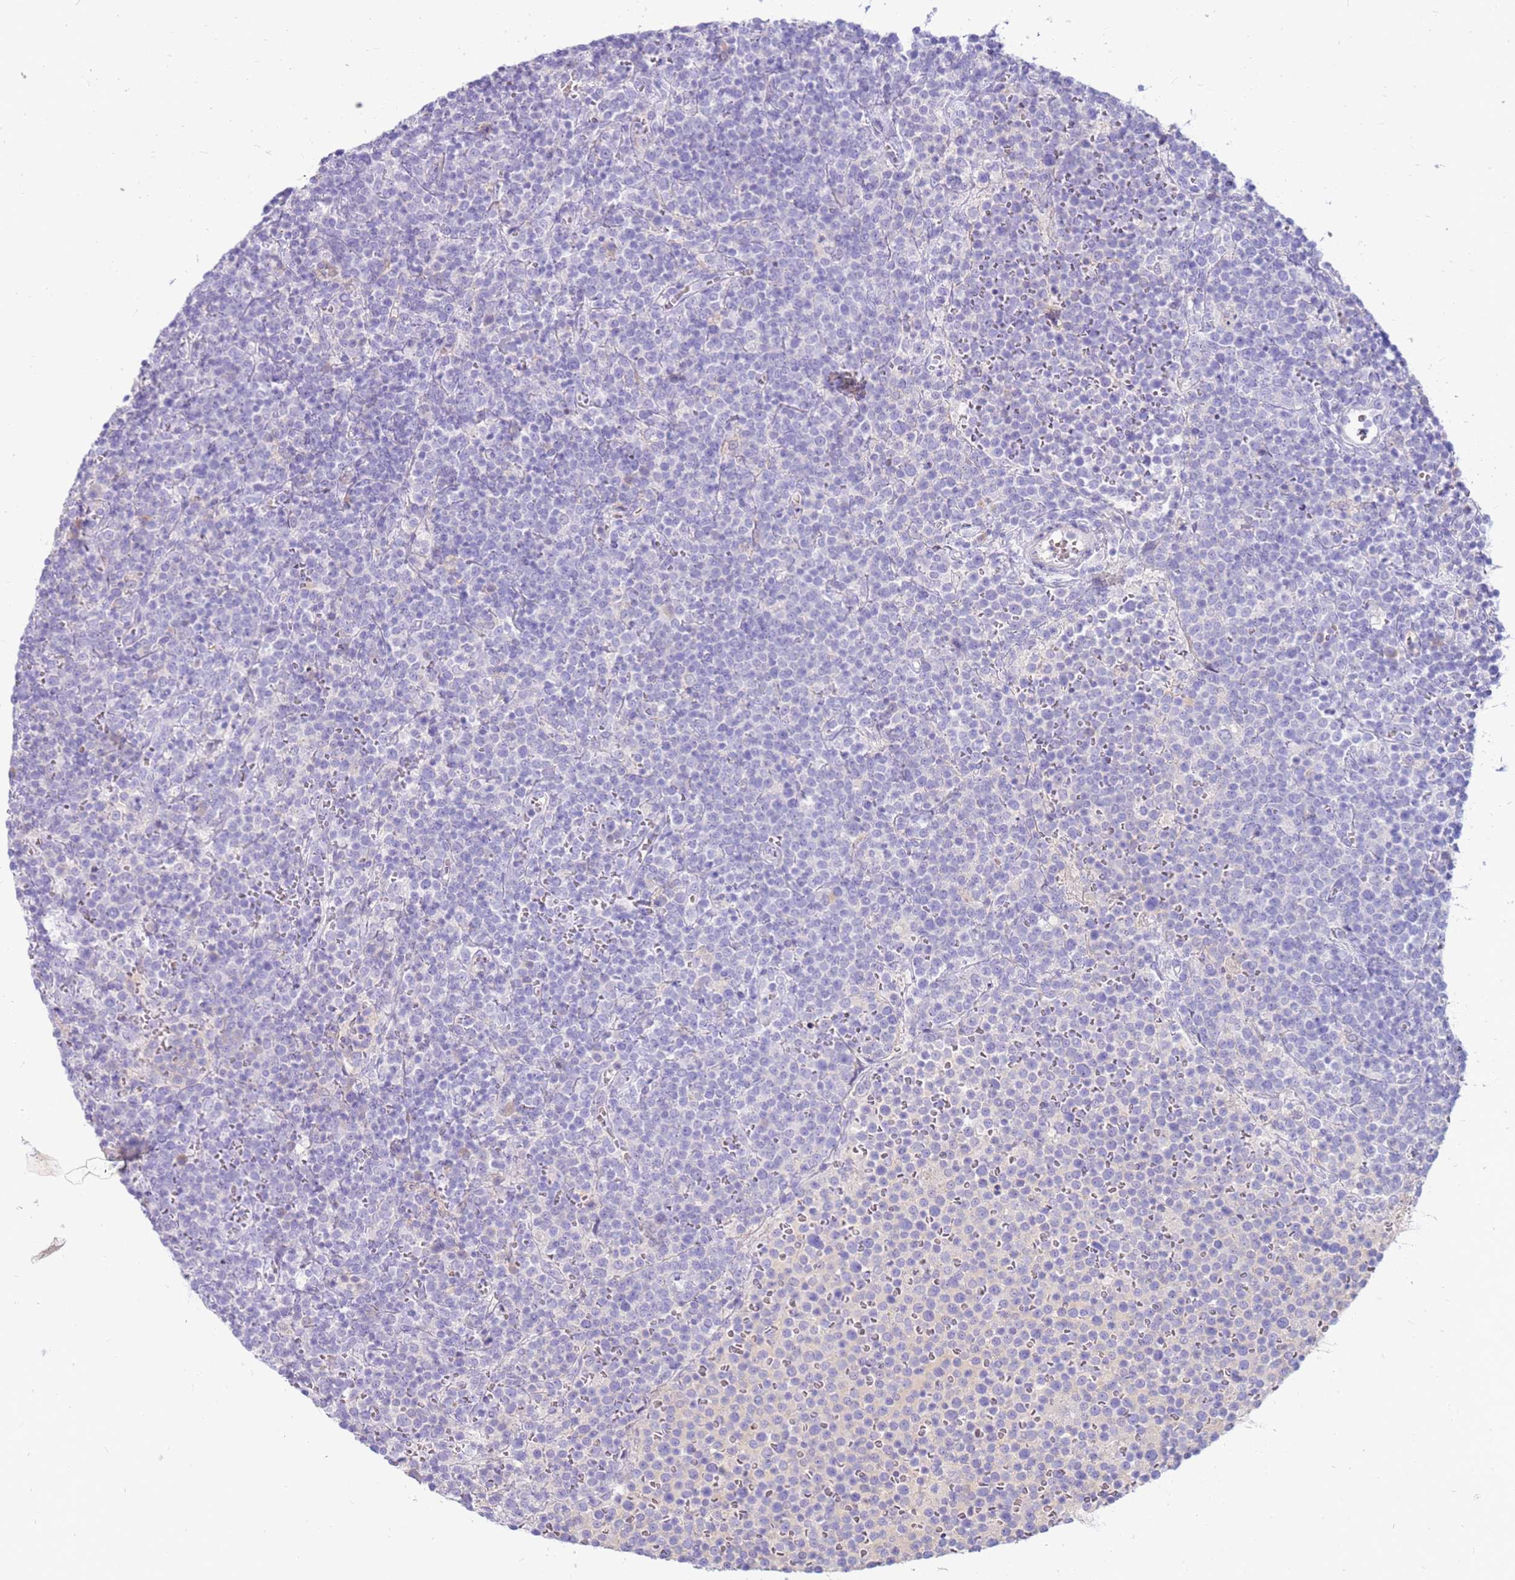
{"staining": {"intensity": "negative", "quantity": "none", "location": "none"}, "tissue": "lymphoma", "cell_type": "Tumor cells", "image_type": "cancer", "snomed": [{"axis": "morphology", "description": "Malignant lymphoma, non-Hodgkin's type, High grade"}, {"axis": "topography", "description": "Lymph node"}], "caption": "The histopathology image reveals no staining of tumor cells in malignant lymphoma, non-Hodgkin's type (high-grade).", "gene": "EVPLL", "patient": {"sex": "male", "age": 61}}